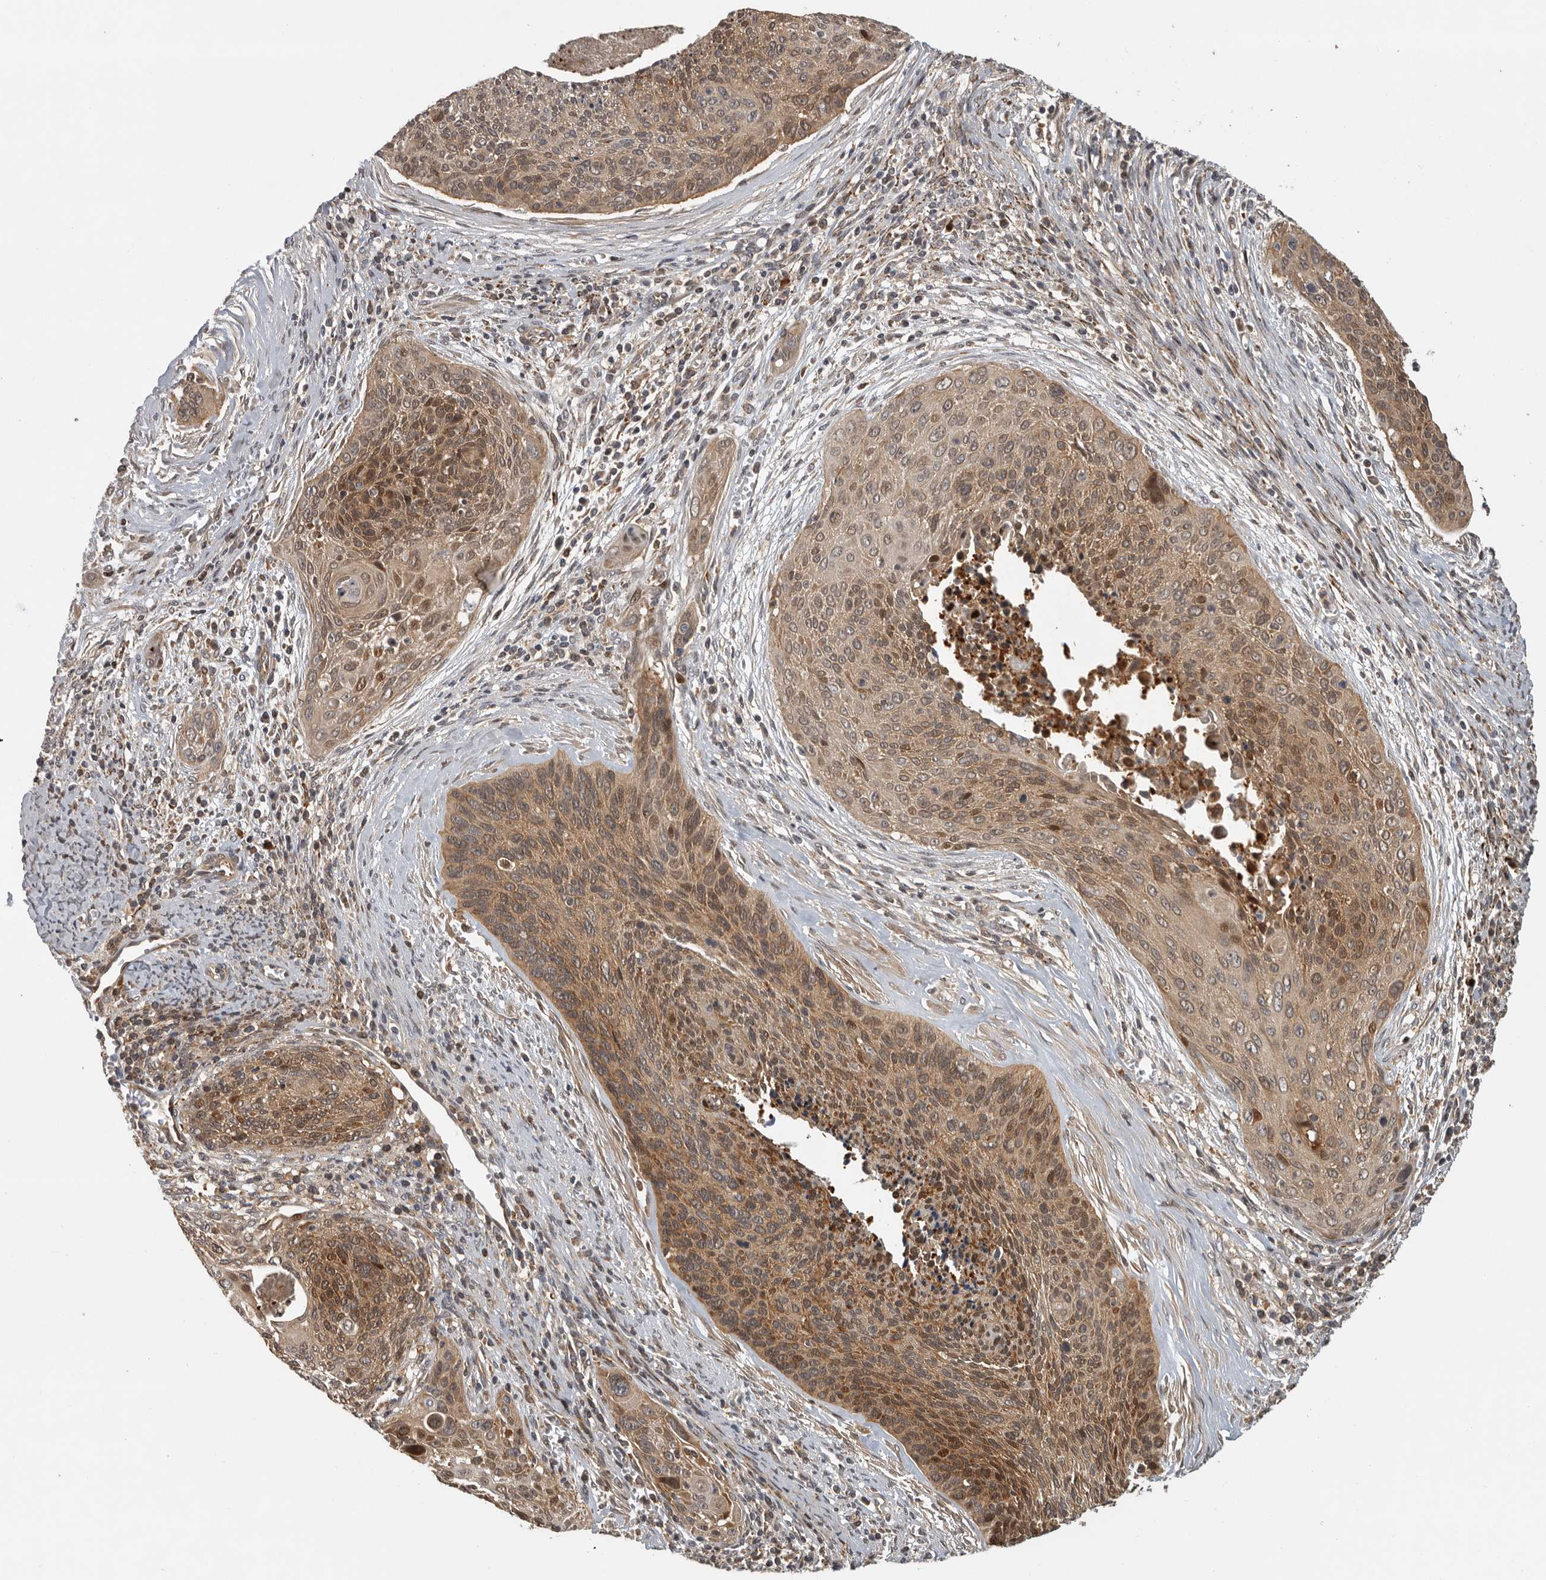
{"staining": {"intensity": "moderate", "quantity": ">75%", "location": "cytoplasmic/membranous,nuclear"}, "tissue": "cervical cancer", "cell_type": "Tumor cells", "image_type": "cancer", "snomed": [{"axis": "morphology", "description": "Squamous cell carcinoma, NOS"}, {"axis": "topography", "description": "Cervix"}], "caption": "Immunohistochemistry of cervical cancer exhibits medium levels of moderate cytoplasmic/membranous and nuclear positivity in approximately >75% of tumor cells.", "gene": "SWT1", "patient": {"sex": "female", "age": 55}}